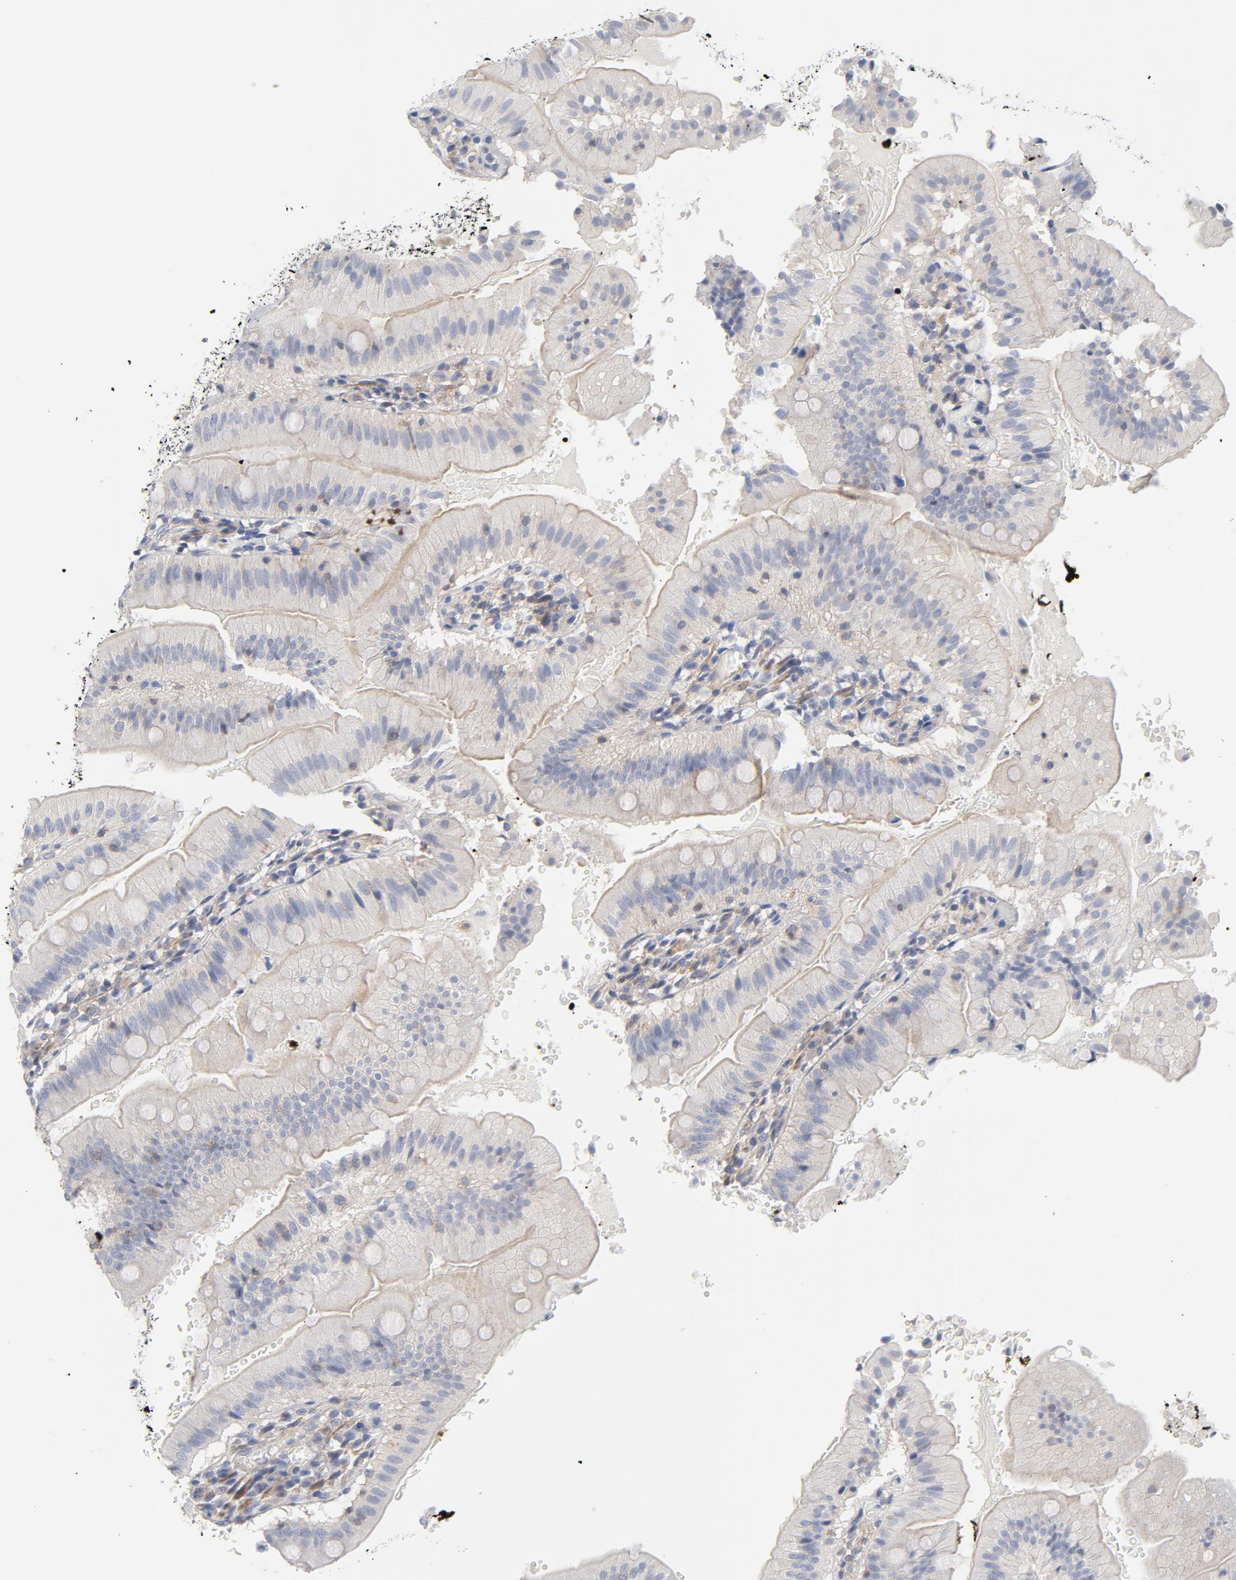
{"staining": {"intensity": "negative", "quantity": "none", "location": "none"}, "tissue": "small intestine", "cell_type": "Glandular cells", "image_type": "normal", "snomed": [{"axis": "morphology", "description": "Normal tissue, NOS"}, {"axis": "topography", "description": "Small intestine"}], "caption": "Immunohistochemistry (IHC) image of unremarkable small intestine: human small intestine stained with DAB (3,3'-diaminobenzidine) reveals no significant protein positivity in glandular cells.", "gene": "ROCK1", "patient": {"sex": "male", "age": 71}}